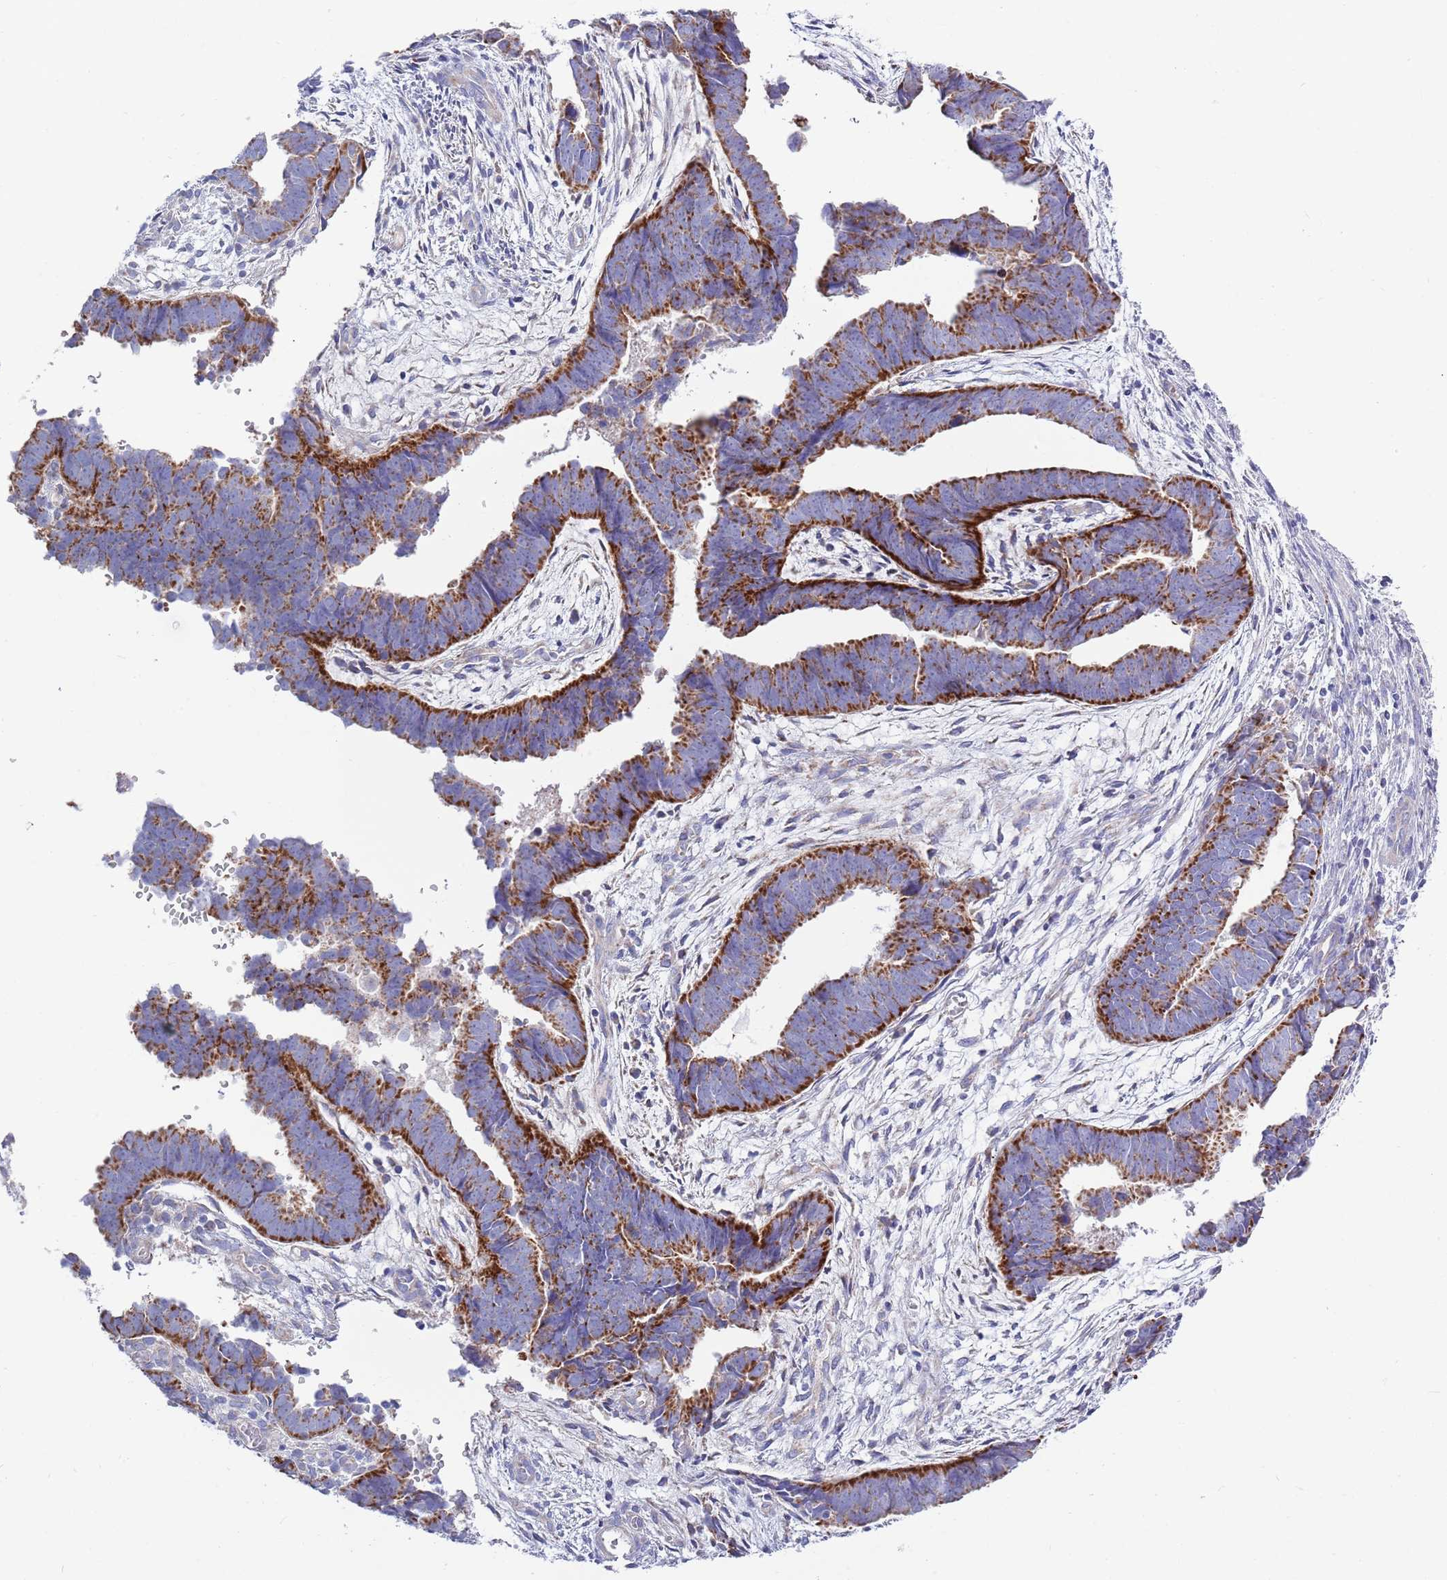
{"staining": {"intensity": "strong", "quantity": ">75%", "location": "cytoplasmic/membranous"}, "tissue": "endometrial cancer", "cell_type": "Tumor cells", "image_type": "cancer", "snomed": [{"axis": "morphology", "description": "Adenocarcinoma, NOS"}, {"axis": "topography", "description": "Endometrium"}], "caption": "Immunohistochemical staining of endometrial cancer (adenocarcinoma) displays high levels of strong cytoplasmic/membranous protein positivity in about >75% of tumor cells.", "gene": "EMC8", "patient": {"sex": "female", "age": 75}}